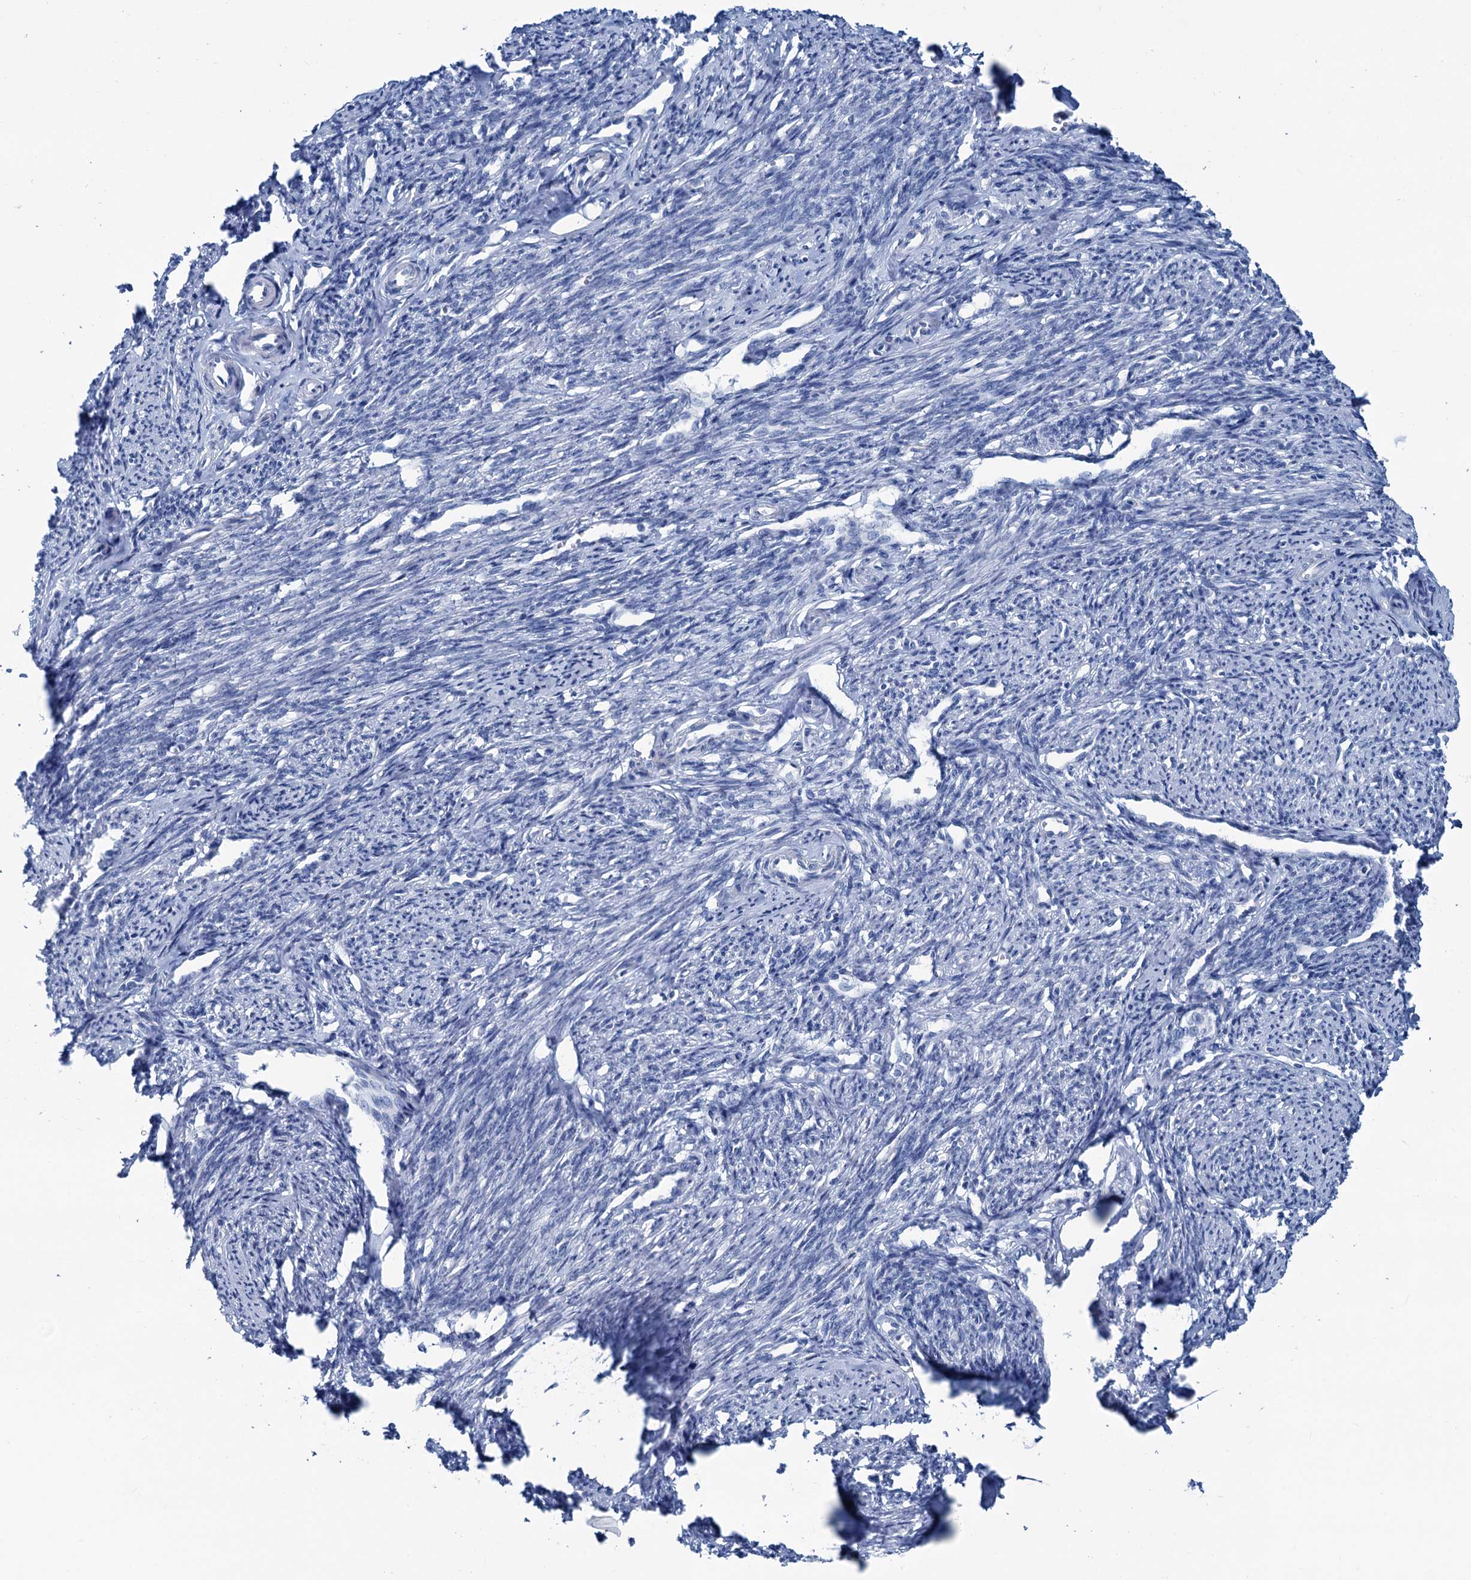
{"staining": {"intensity": "negative", "quantity": "none", "location": "none"}, "tissue": "smooth muscle", "cell_type": "Smooth muscle cells", "image_type": "normal", "snomed": [{"axis": "morphology", "description": "Normal tissue, NOS"}, {"axis": "topography", "description": "Smooth muscle"}, {"axis": "topography", "description": "Uterus"}], "caption": "Immunohistochemistry of unremarkable human smooth muscle exhibits no positivity in smooth muscle cells.", "gene": "SLC1A3", "patient": {"sex": "female", "age": 59}}